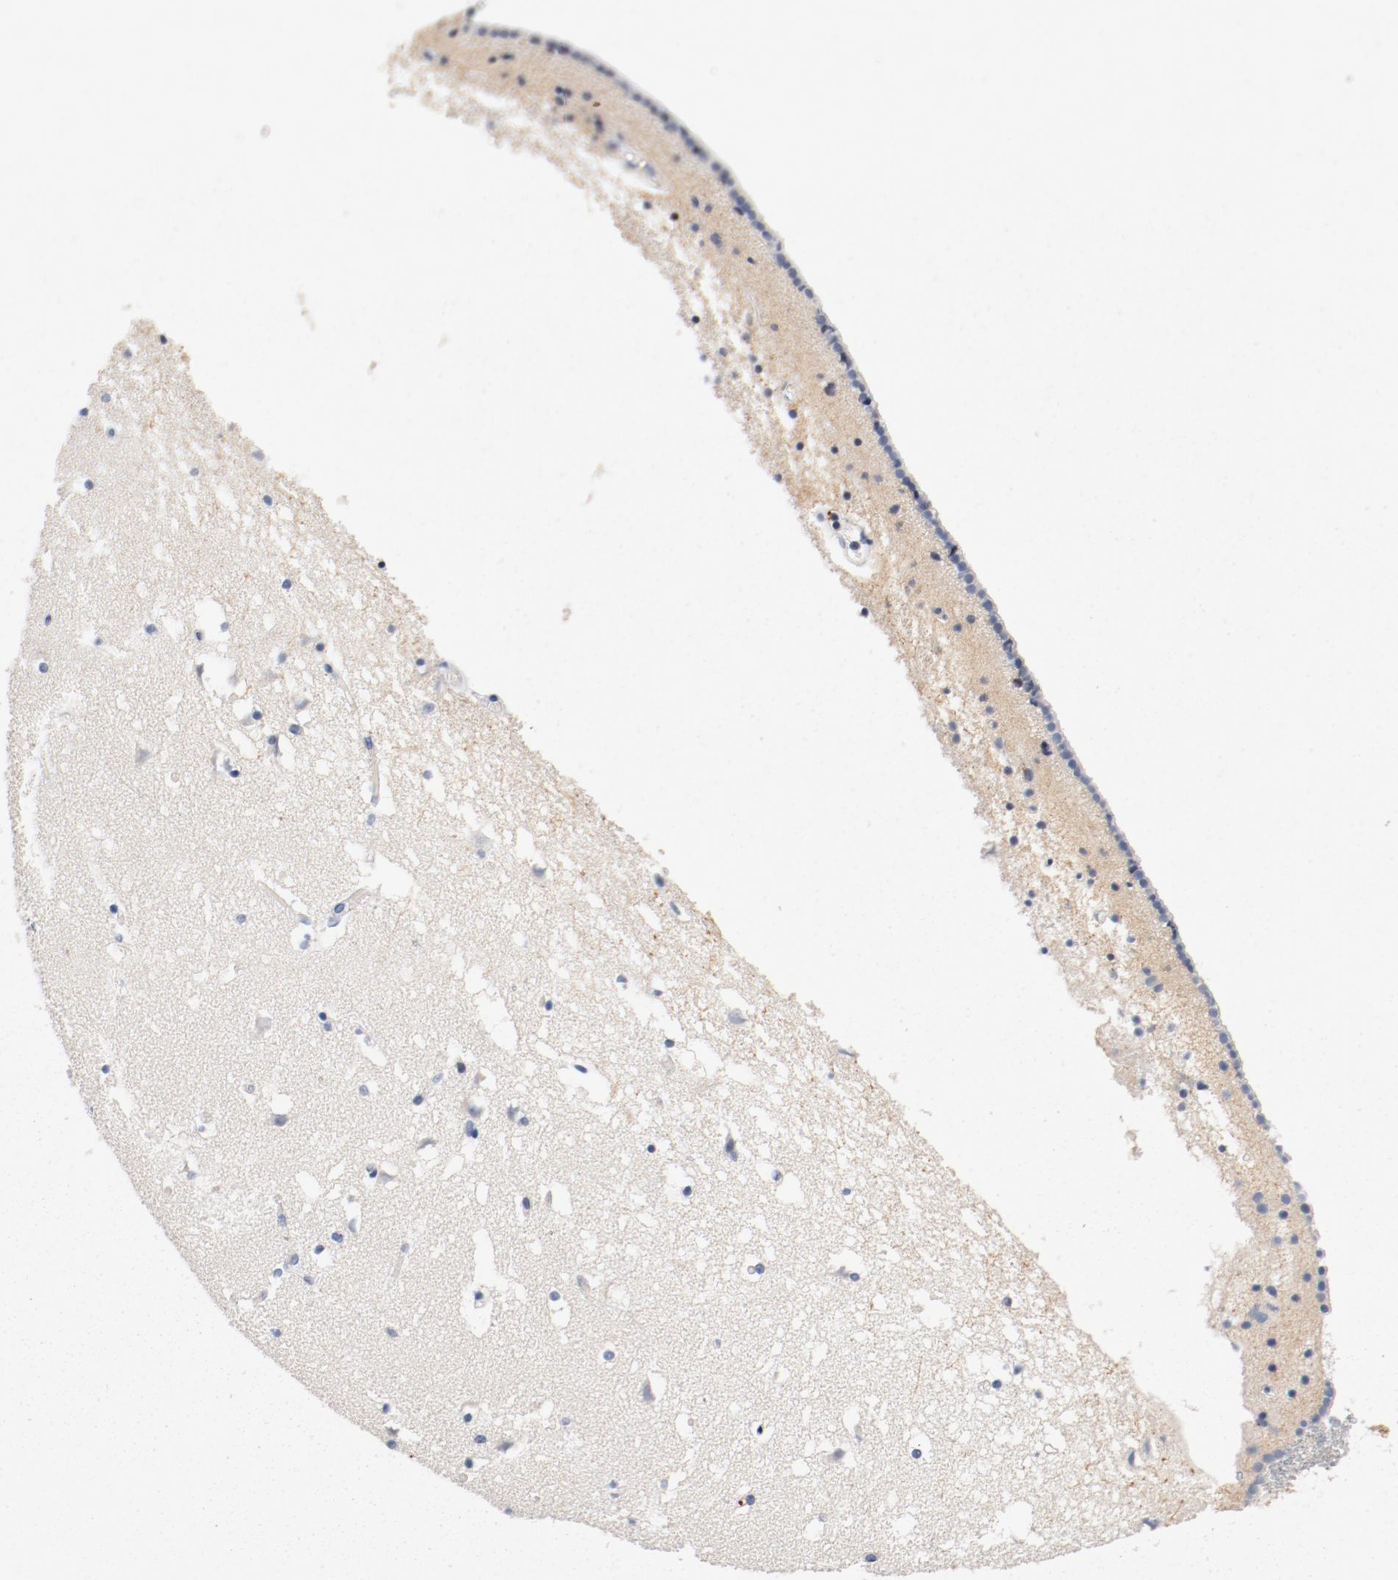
{"staining": {"intensity": "negative", "quantity": "none", "location": "none"}, "tissue": "caudate", "cell_type": "Glial cells", "image_type": "normal", "snomed": [{"axis": "morphology", "description": "Normal tissue, NOS"}, {"axis": "topography", "description": "Lateral ventricle wall"}], "caption": "This is a micrograph of IHC staining of normal caudate, which shows no staining in glial cells. The staining is performed using DAB brown chromogen with nuclei counter-stained in using hematoxylin.", "gene": "PIM1", "patient": {"sex": "male", "age": 45}}